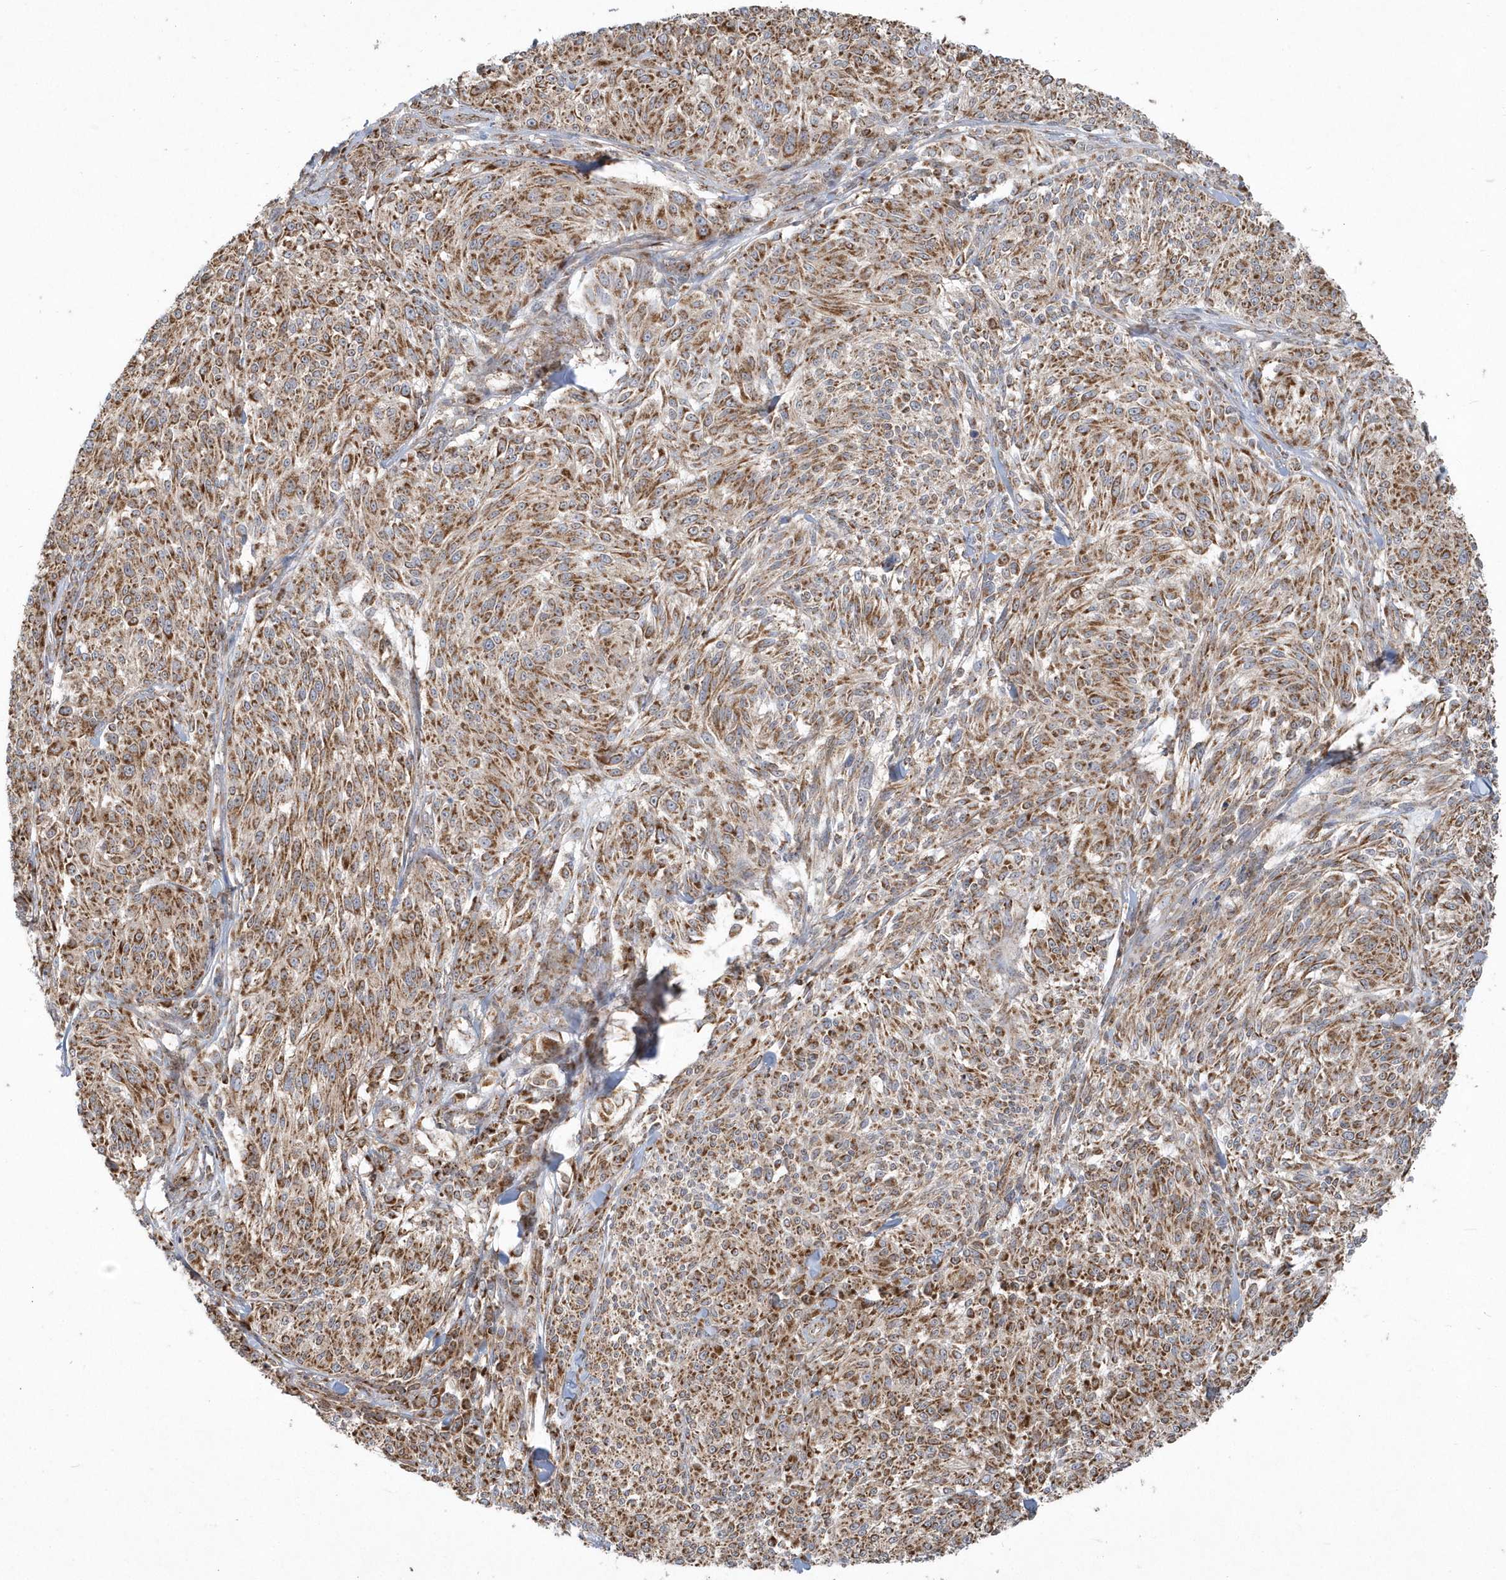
{"staining": {"intensity": "moderate", "quantity": ">75%", "location": "cytoplasmic/membranous"}, "tissue": "melanoma", "cell_type": "Tumor cells", "image_type": "cancer", "snomed": [{"axis": "morphology", "description": "Malignant melanoma, NOS"}, {"axis": "topography", "description": "Skin of trunk"}], "caption": "Immunohistochemistry (IHC) photomicrograph of neoplastic tissue: melanoma stained using immunohistochemistry demonstrates medium levels of moderate protein expression localized specifically in the cytoplasmic/membranous of tumor cells, appearing as a cytoplasmic/membranous brown color.", "gene": "PPP1R7", "patient": {"sex": "male", "age": 71}}